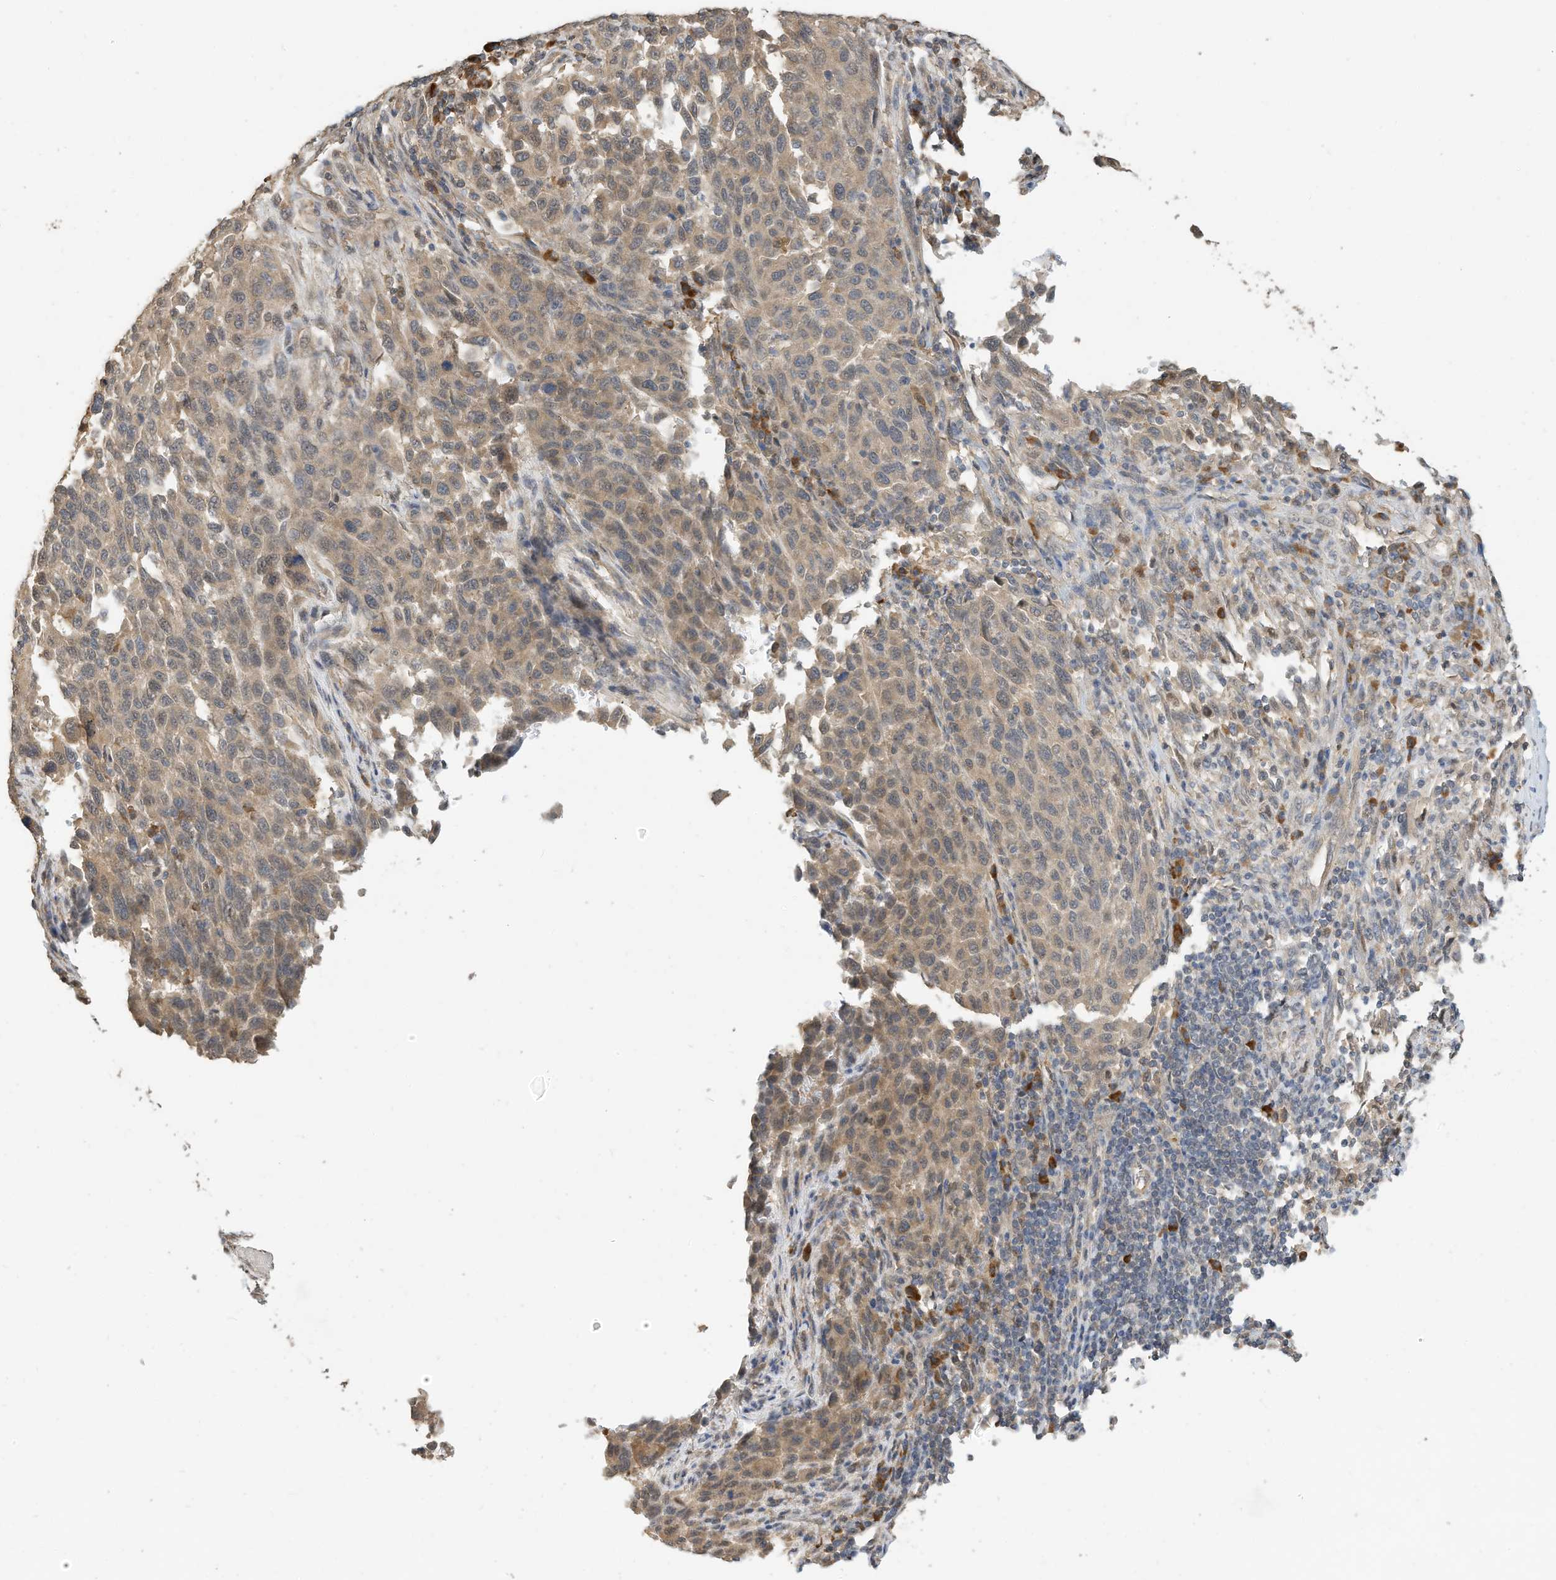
{"staining": {"intensity": "weak", "quantity": "25%-75%", "location": "cytoplasmic/membranous"}, "tissue": "melanoma", "cell_type": "Tumor cells", "image_type": "cancer", "snomed": [{"axis": "morphology", "description": "Malignant melanoma, Metastatic site"}, {"axis": "topography", "description": "Lymph node"}], "caption": "A low amount of weak cytoplasmic/membranous positivity is appreciated in about 25%-75% of tumor cells in malignant melanoma (metastatic site) tissue. The staining is performed using DAB brown chromogen to label protein expression. The nuclei are counter-stained blue using hematoxylin.", "gene": "OFD1", "patient": {"sex": "male", "age": 61}}